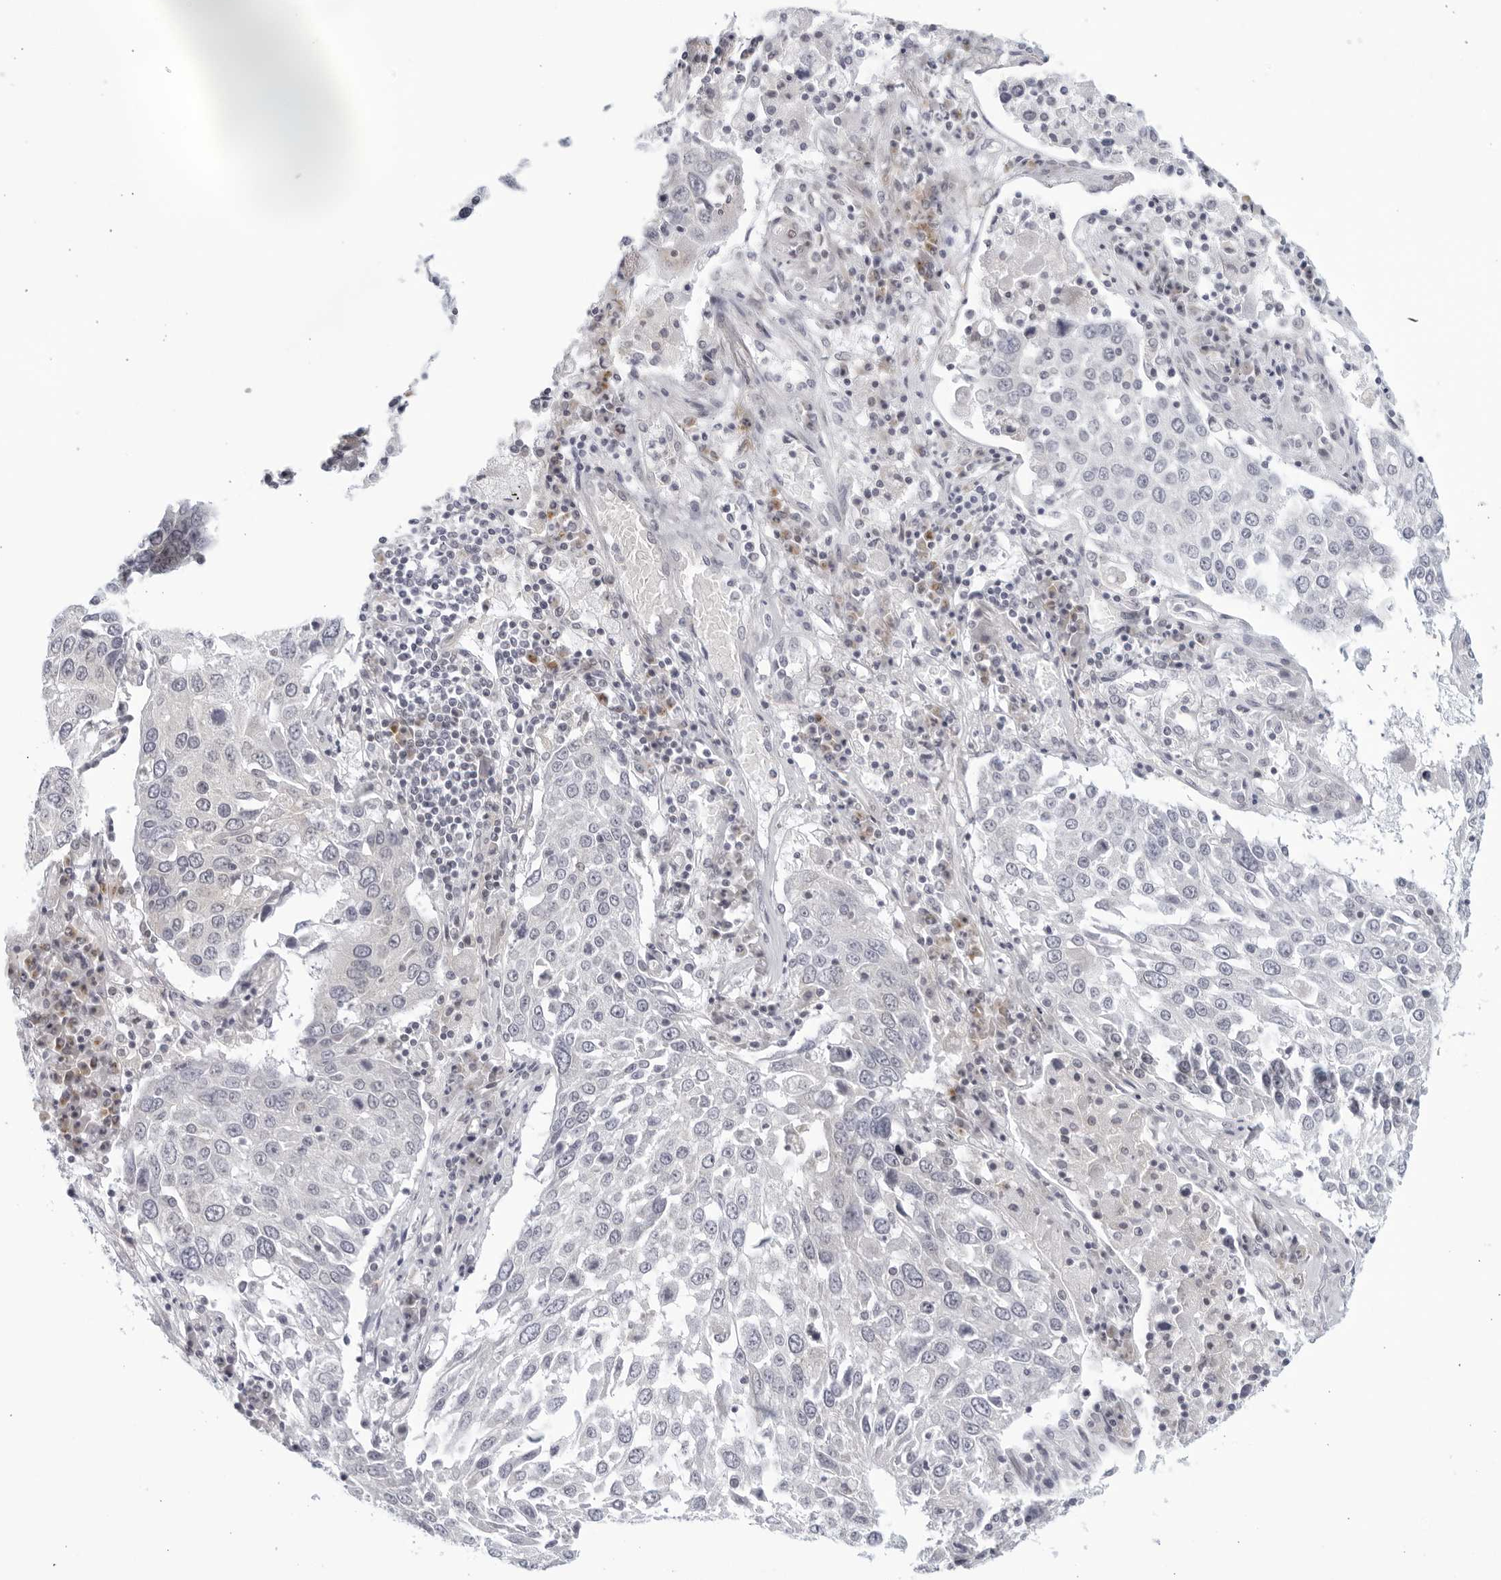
{"staining": {"intensity": "negative", "quantity": "none", "location": "none"}, "tissue": "lung cancer", "cell_type": "Tumor cells", "image_type": "cancer", "snomed": [{"axis": "morphology", "description": "Squamous cell carcinoma, NOS"}, {"axis": "topography", "description": "Lung"}], "caption": "An immunohistochemistry image of lung squamous cell carcinoma is shown. There is no staining in tumor cells of lung squamous cell carcinoma.", "gene": "WDTC1", "patient": {"sex": "male", "age": 65}}